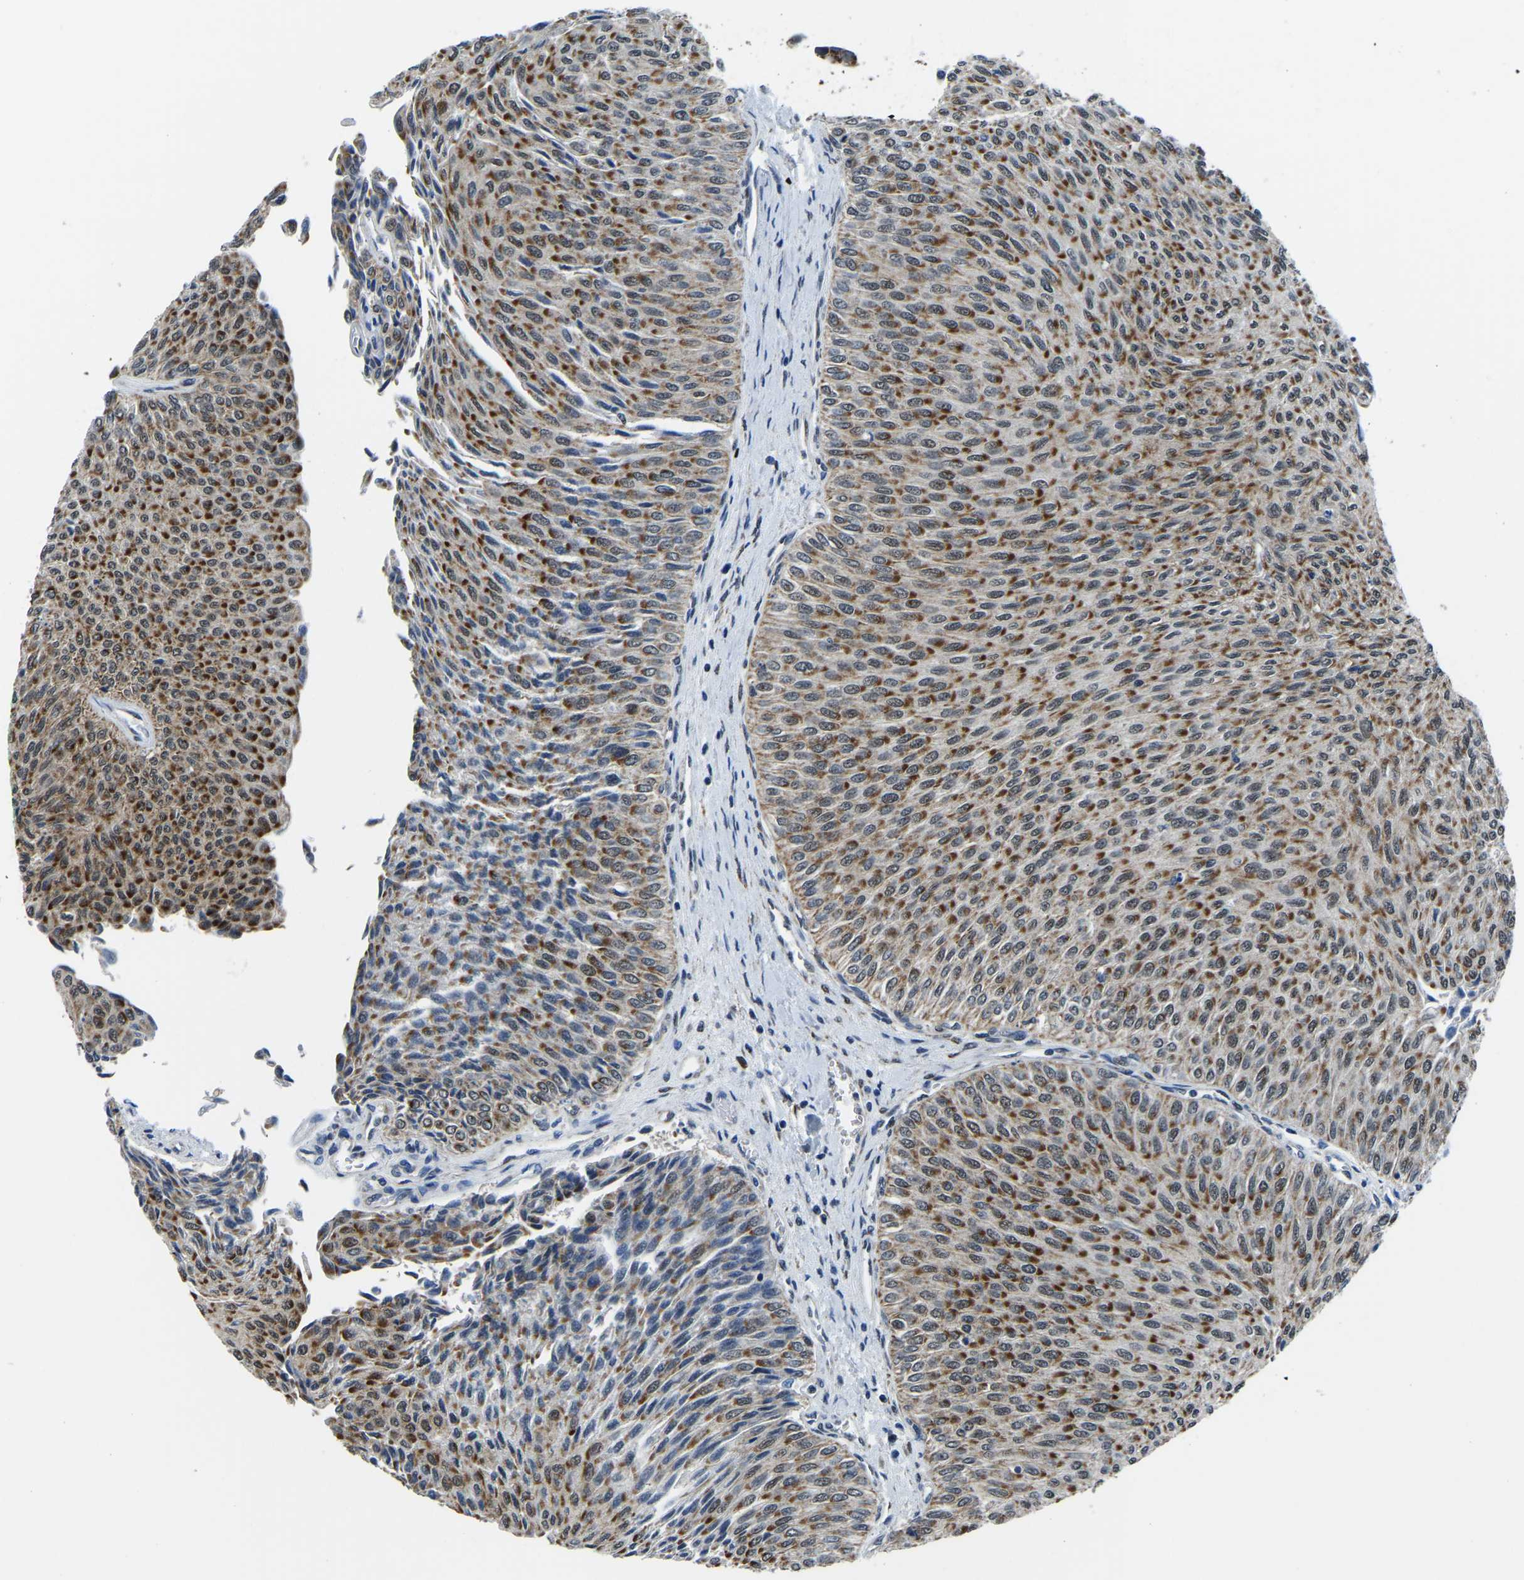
{"staining": {"intensity": "moderate", "quantity": ">75%", "location": "cytoplasmic/membranous"}, "tissue": "urothelial cancer", "cell_type": "Tumor cells", "image_type": "cancer", "snomed": [{"axis": "morphology", "description": "Urothelial carcinoma, Low grade"}, {"axis": "topography", "description": "Urinary bladder"}], "caption": "This is an image of immunohistochemistry (IHC) staining of low-grade urothelial carcinoma, which shows moderate positivity in the cytoplasmic/membranous of tumor cells.", "gene": "BNIP3L", "patient": {"sex": "male", "age": 78}}